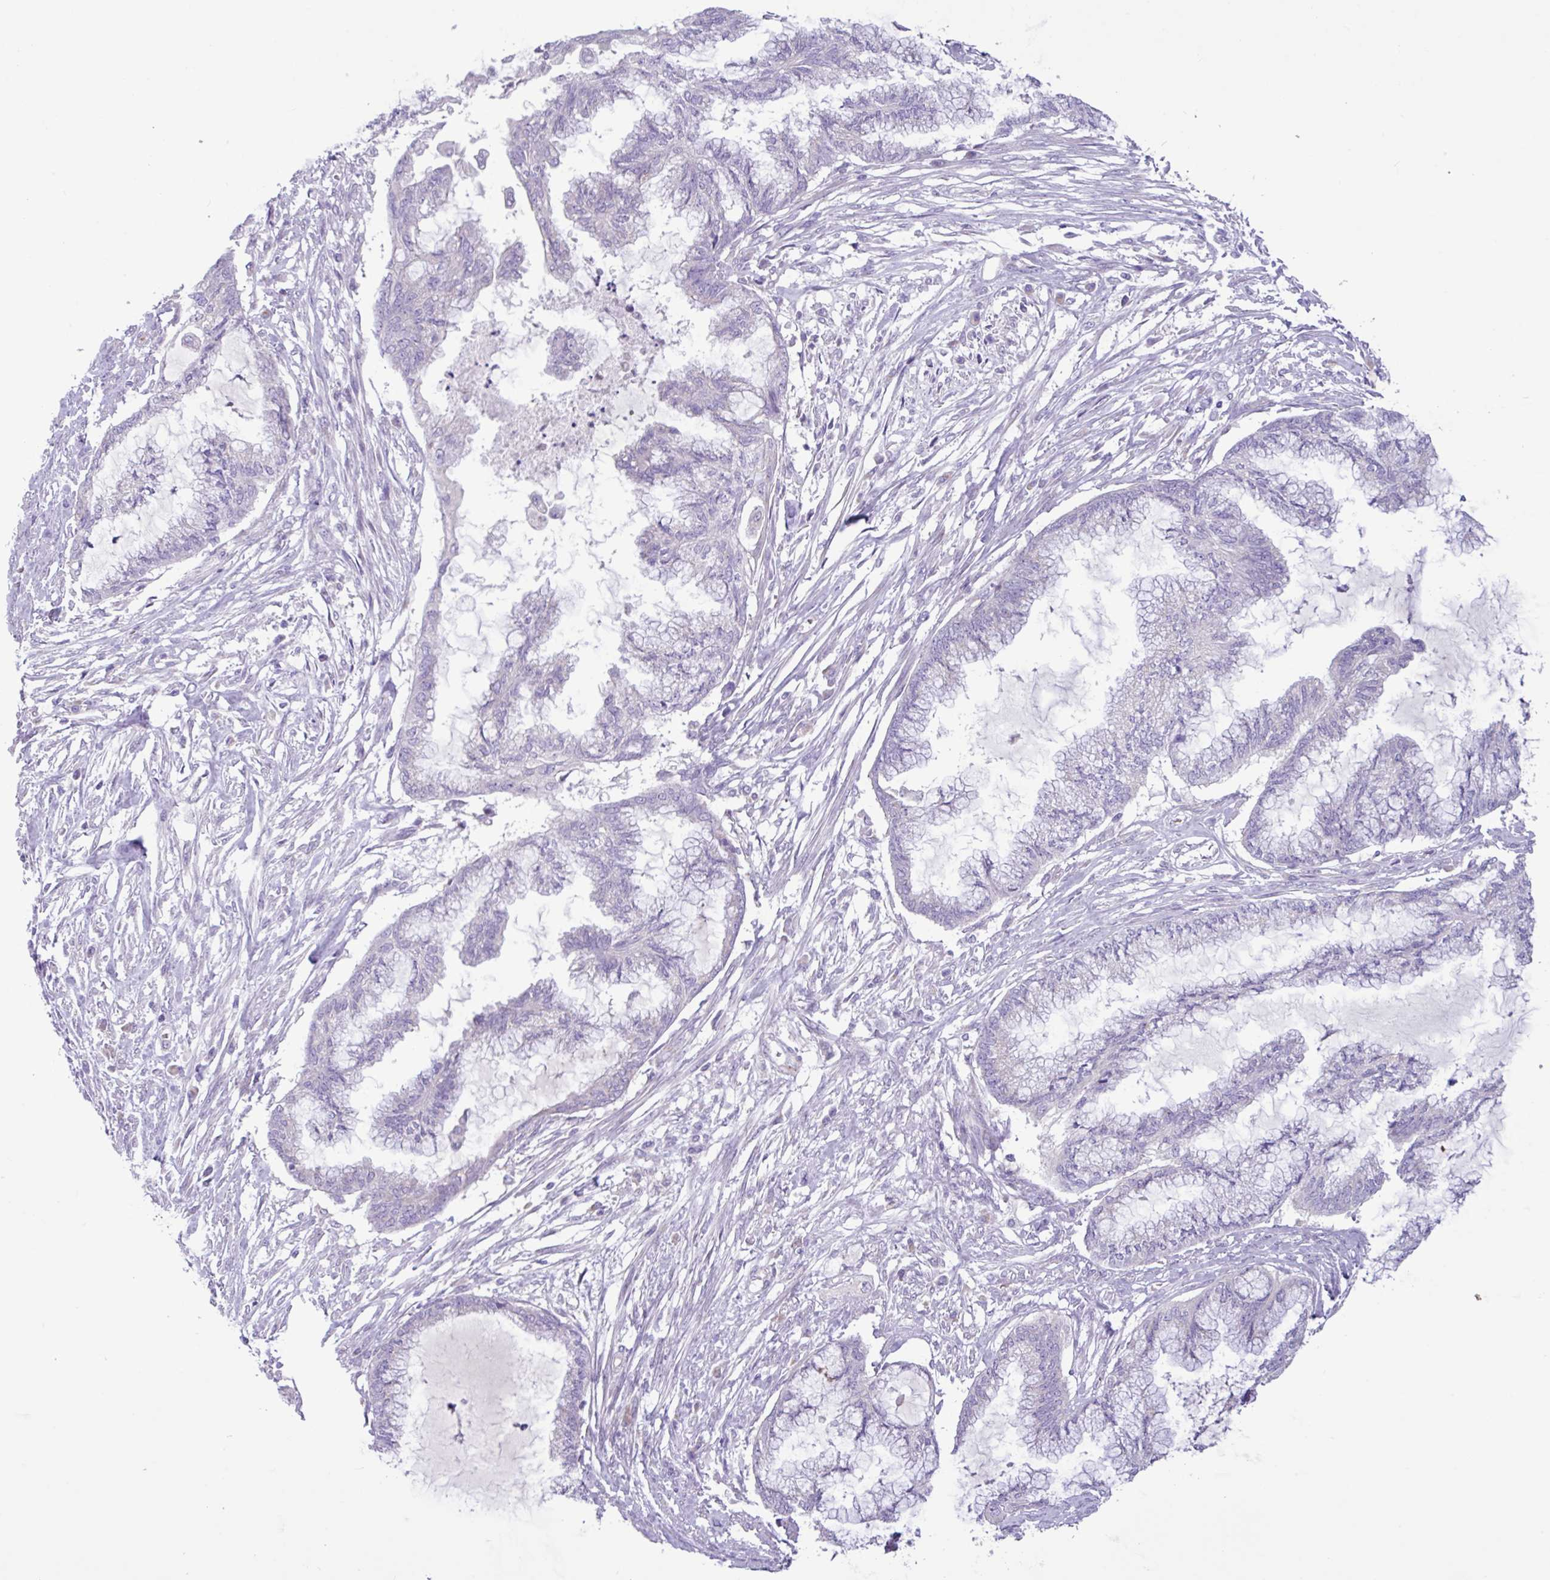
{"staining": {"intensity": "negative", "quantity": "none", "location": "none"}, "tissue": "endometrial cancer", "cell_type": "Tumor cells", "image_type": "cancer", "snomed": [{"axis": "morphology", "description": "Adenocarcinoma, NOS"}, {"axis": "topography", "description": "Endometrium"}], "caption": "High power microscopy image of an immunohistochemistry (IHC) micrograph of endometrial adenocarcinoma, revealing no significant staining in tumor cells.", "gene": "STIMATE", "patient": {"sex": "female", "age": 86}}